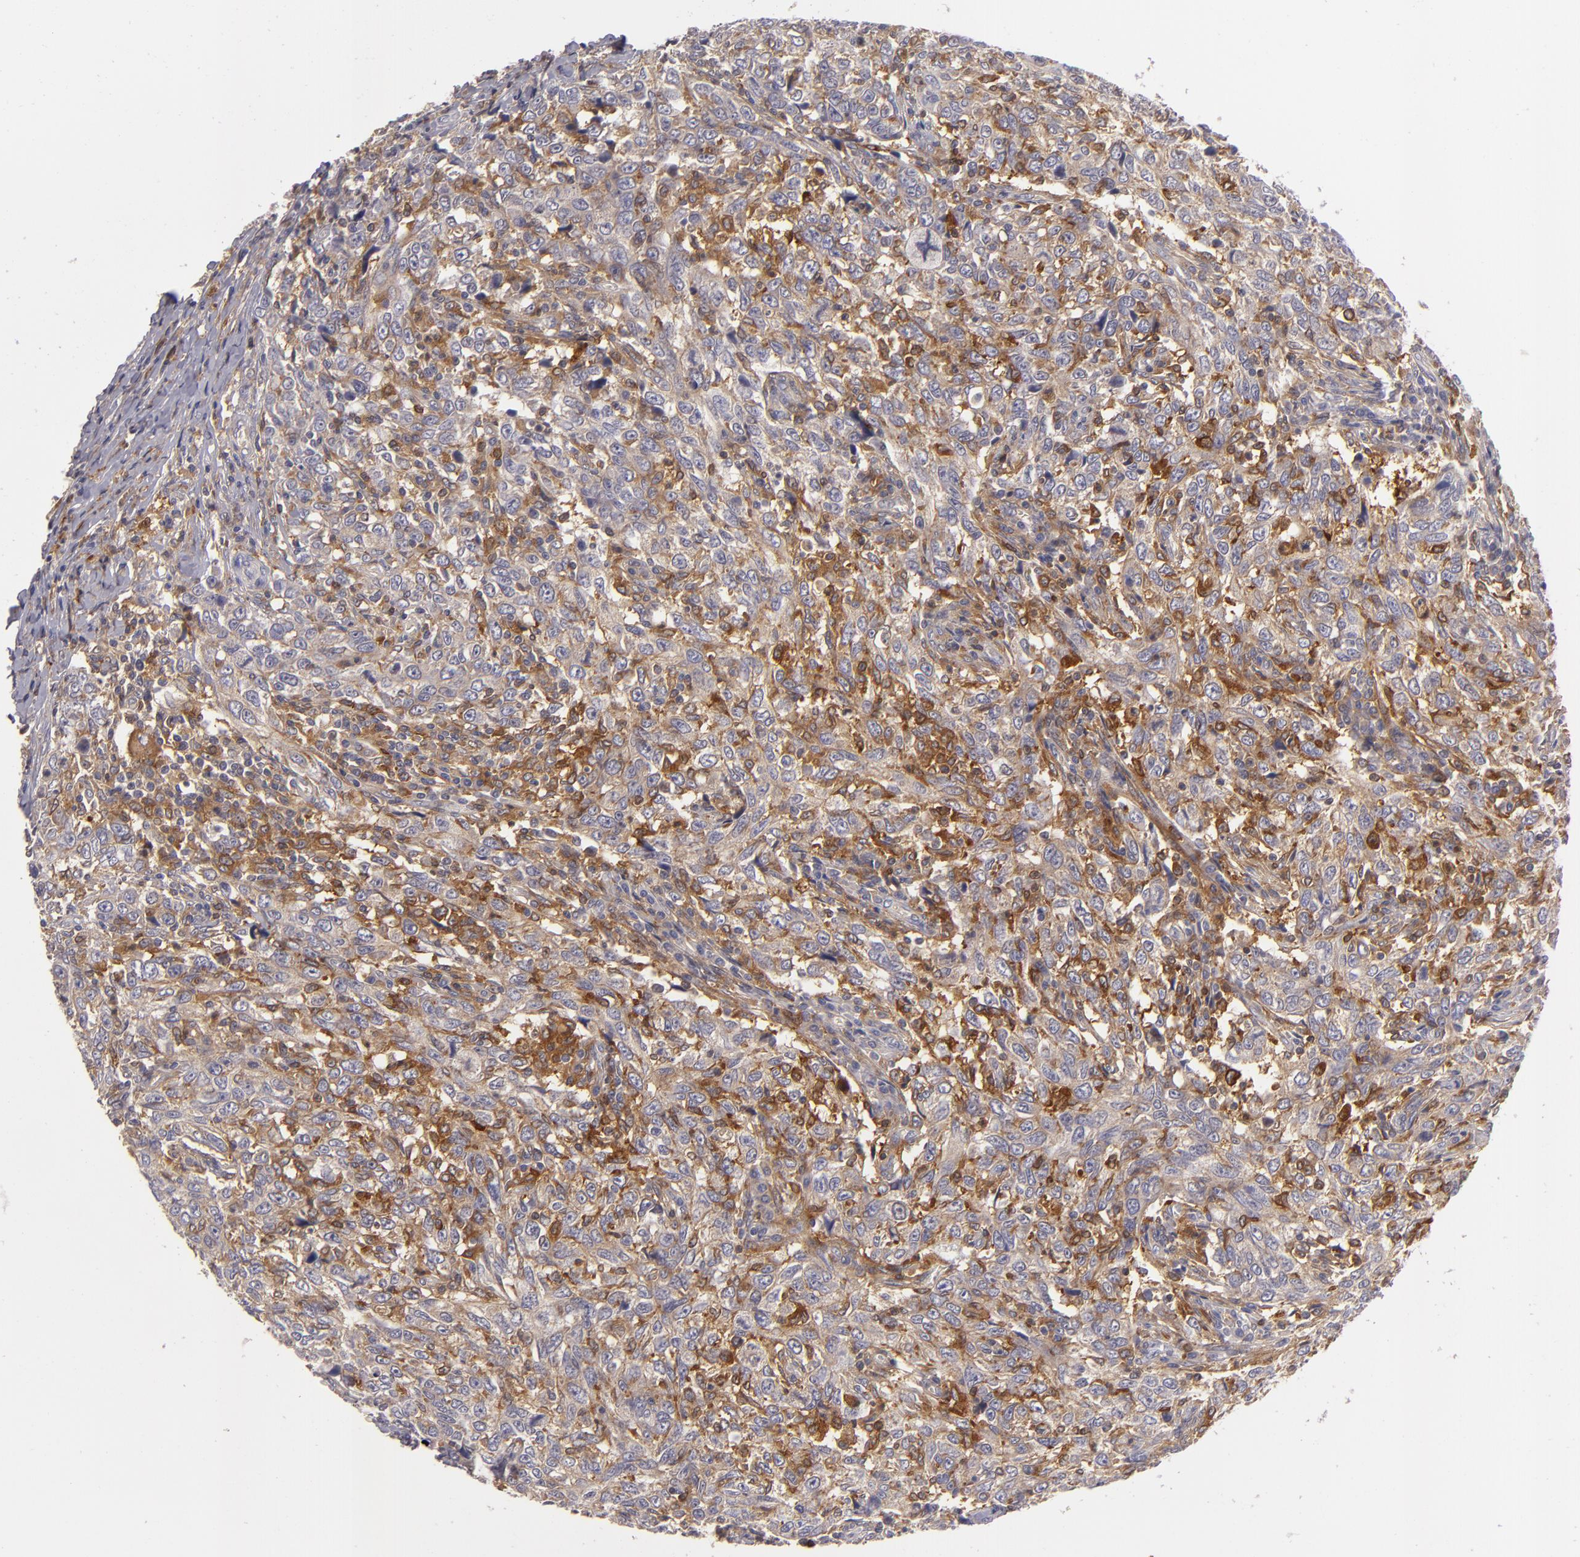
{"staining": {"intensity": "strong", "quantity": ">75%", "location": "none"}, "tissue": "breast cancer", "cell_type": "Tumor cells", "image_type": "cancer", "snomed": [{"axis": "morphology", "description": "Duct carcinoma"}, {"axis": "topography", "description": "Breast"}], "caption": "Tumor cells show high levels of strong None positivity in approximately >75% of cells in breast cancer. Ihc stains the protein of interest in brown and the nuclei are stained blue.", "gene": "MMP10", "patient": {"sex": "female", "age": 50}}